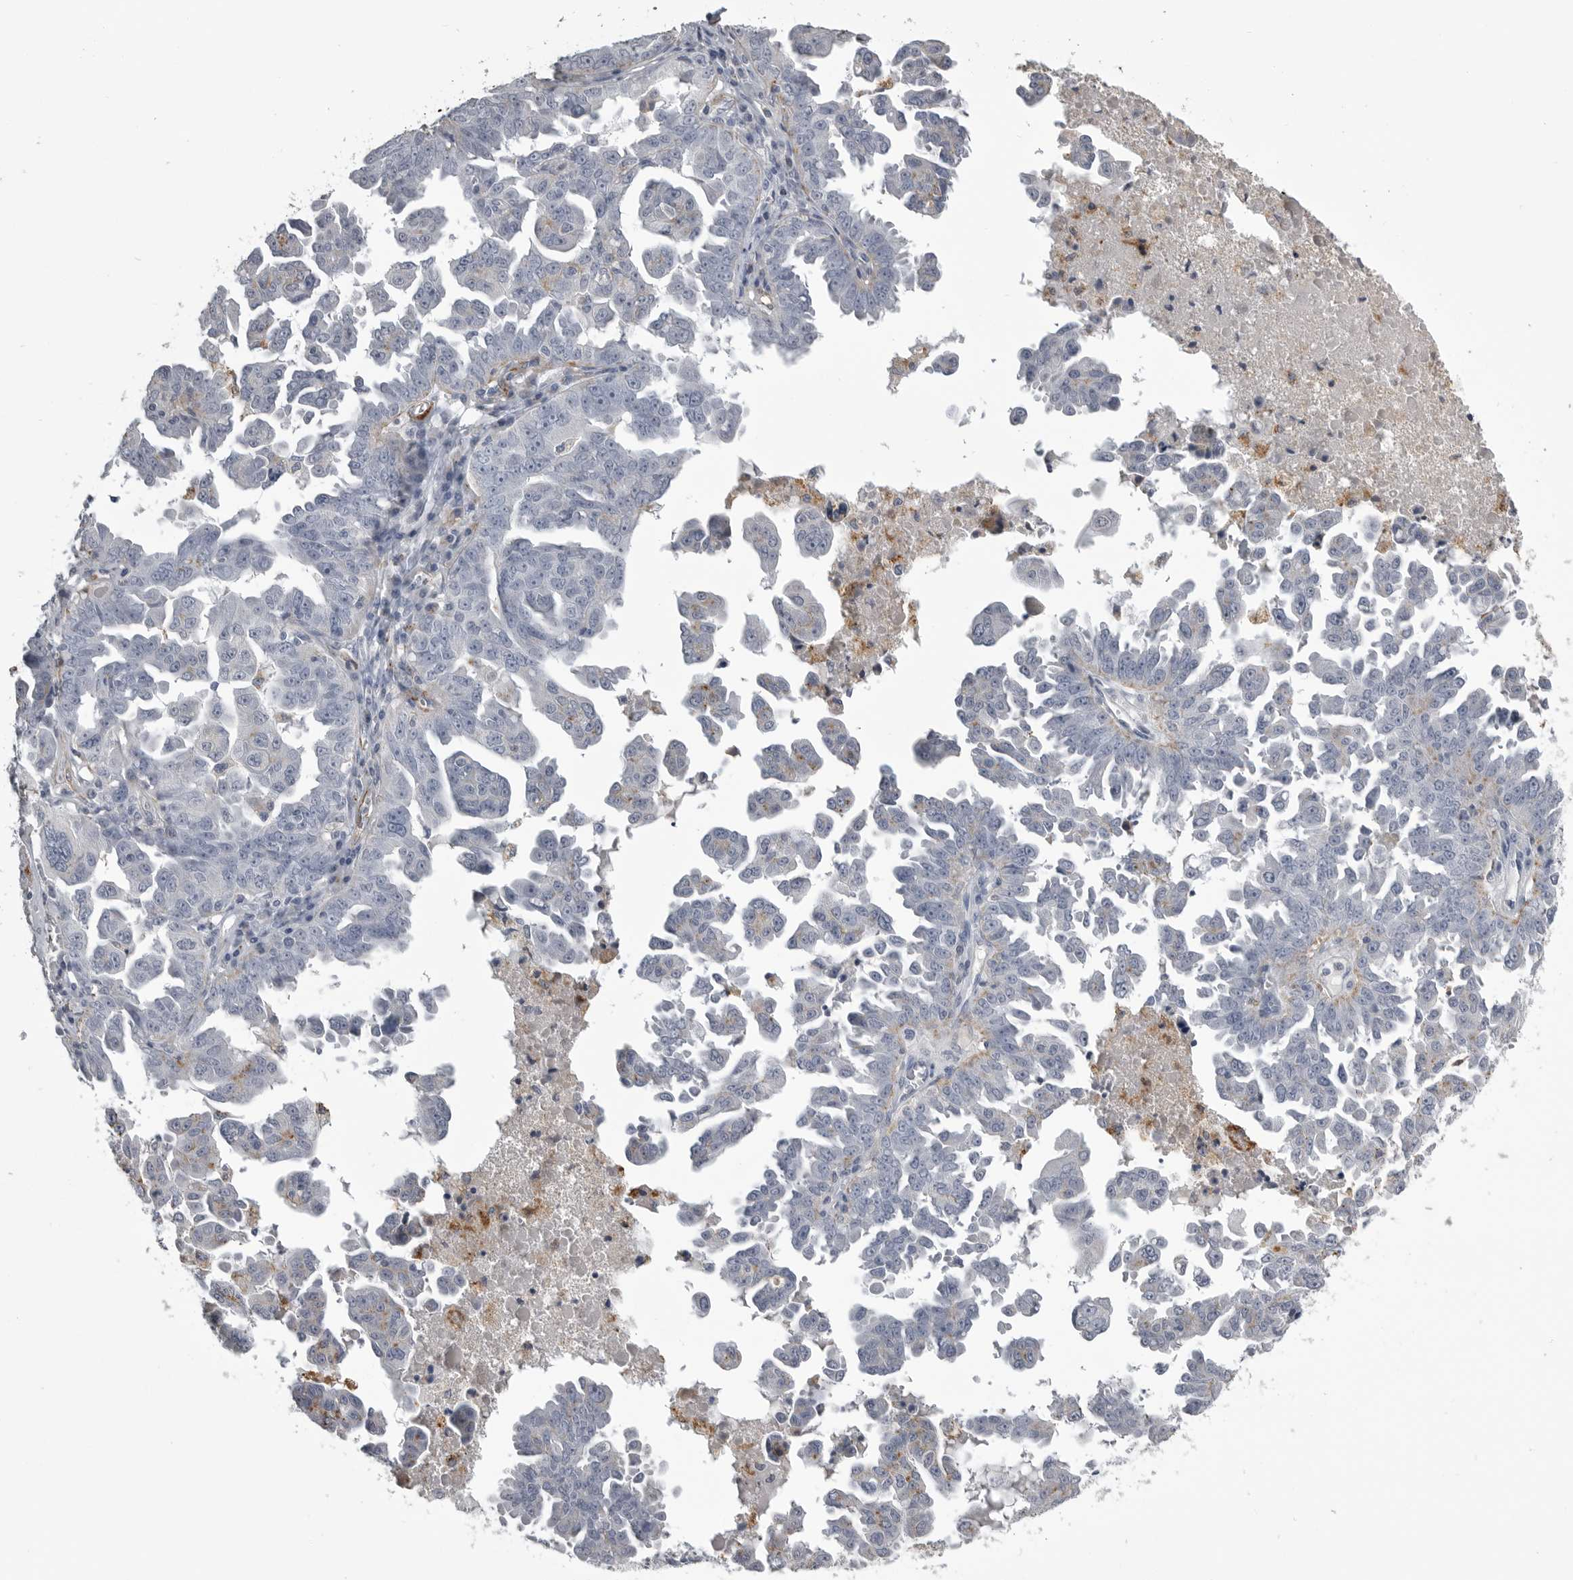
{"staining": {"intensity": "negative", "quantity": "none", "location": "none"}, "tissue": "ovarian cancer", "cell_type": "Tumor cells", "image_type": "cancer", "snomed": [{"axis": "morphology", "description": "Carcinoma, endometroid"}, {"axis": "topography", "description": "Ovary"}], "caption": "IHC of ovarian cancer (endometroid carcinoma) reveals no expression in tumor cells.", "gene": "AOC3", "patient": {"sex": "female", "age": 62}}